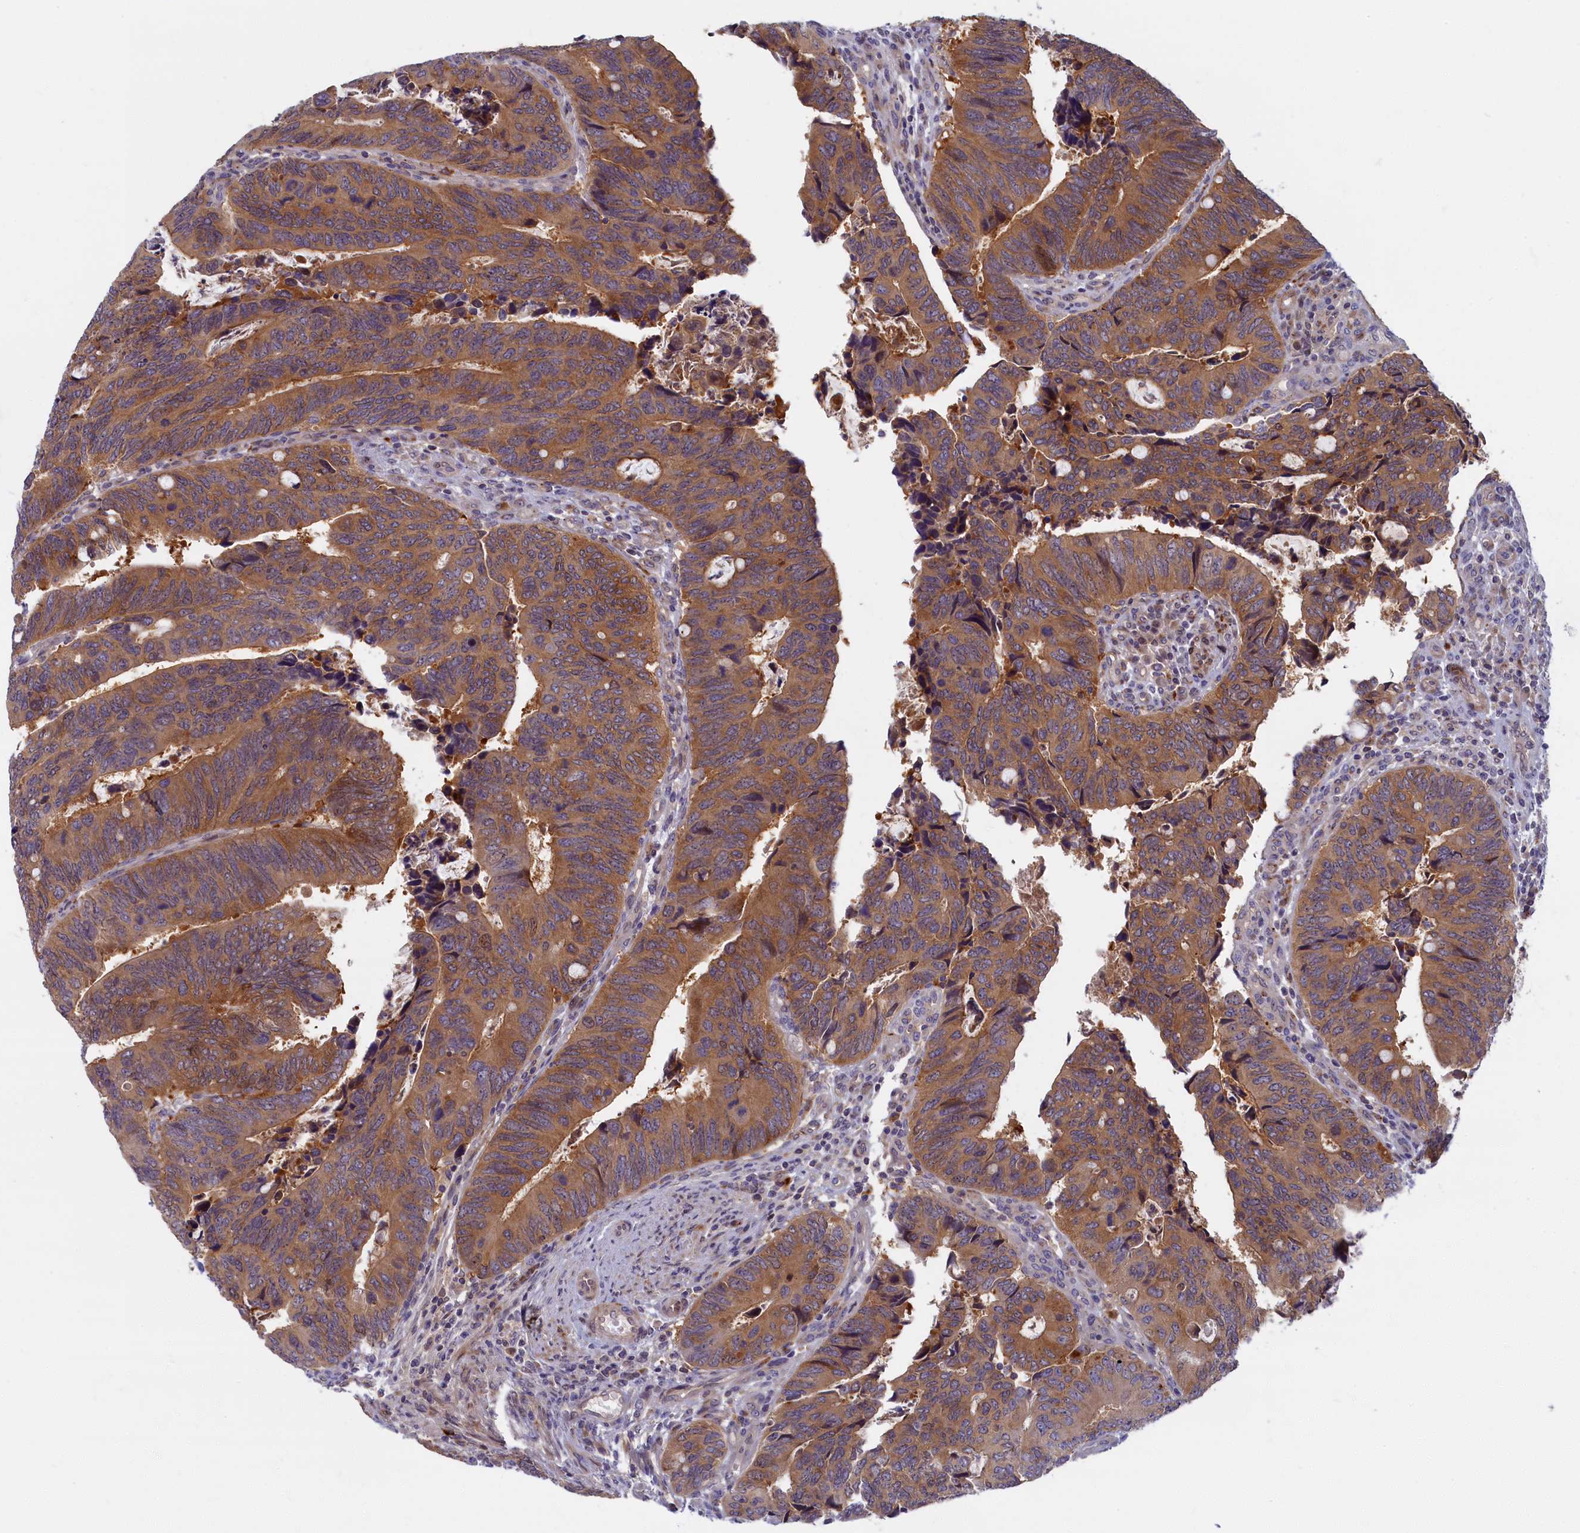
{"staining": {"intensity": "moderate", "quantity": ">75%", "location": "cytoplasmic/membranous"}, "tissue": "colorectal cancer", "cell_type": "Tumor cells", "image_type": "cancer", "snomed": [{"axis": "morphology", "description": "Adenocarcinoma, NOS"}, {"axis": "topography", "description": "Colon"}], "caption": "Immunohistochemistry histopathology image of neoplastic tissue: human adenocarcinoma (colorectal) stained using immunohistochemistry (IHC) exhibits medium levels of moderate protein expression localized specifically in the cytoplasmic/membranous of tumor cells, appearing as a cytoplasmic/membranous brown color.", "gene": "FCSK", "patient": {"sex": "male", "age": 87}}